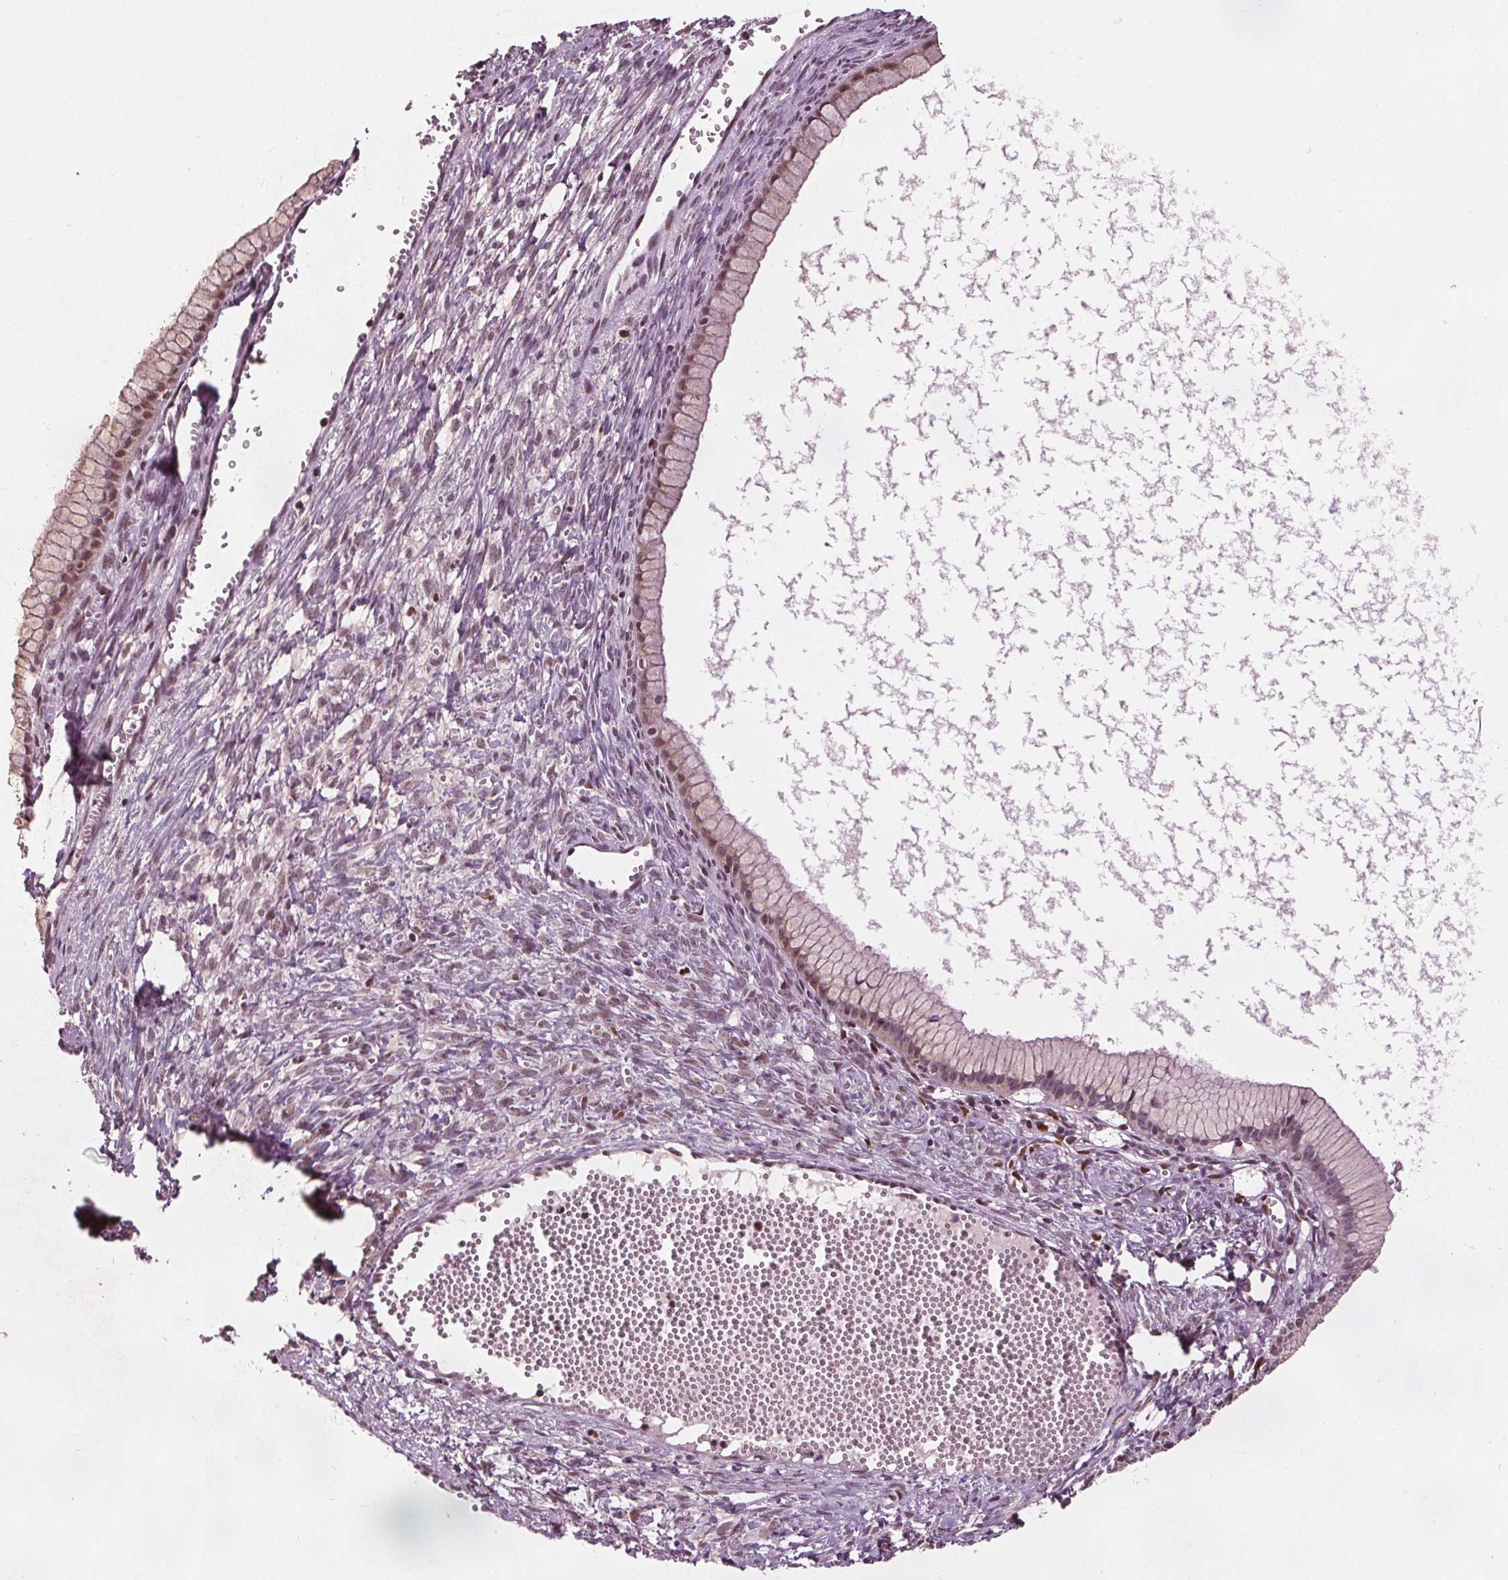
{"staining": {"intensity": "weak", "quantity": "25%-75%", "location": "nuclear"}, "tissue": "ovarian cancer", "cell_type": "Tumor cells", "image_type": "cancer", "snomed": [{"axis": "morphology", "description": "Cystadenocarcinoma, mucinous, NOS"}, {"axis": "topography", "description": "Ovary"}], "caption": "Ovarian cancer (mucinous cystadenocarcinoma) stained with a protein marker exhibits weak staining in tumor cells.", "gene": "DDX11", "patient": {"sex": "female", "age": 41}}